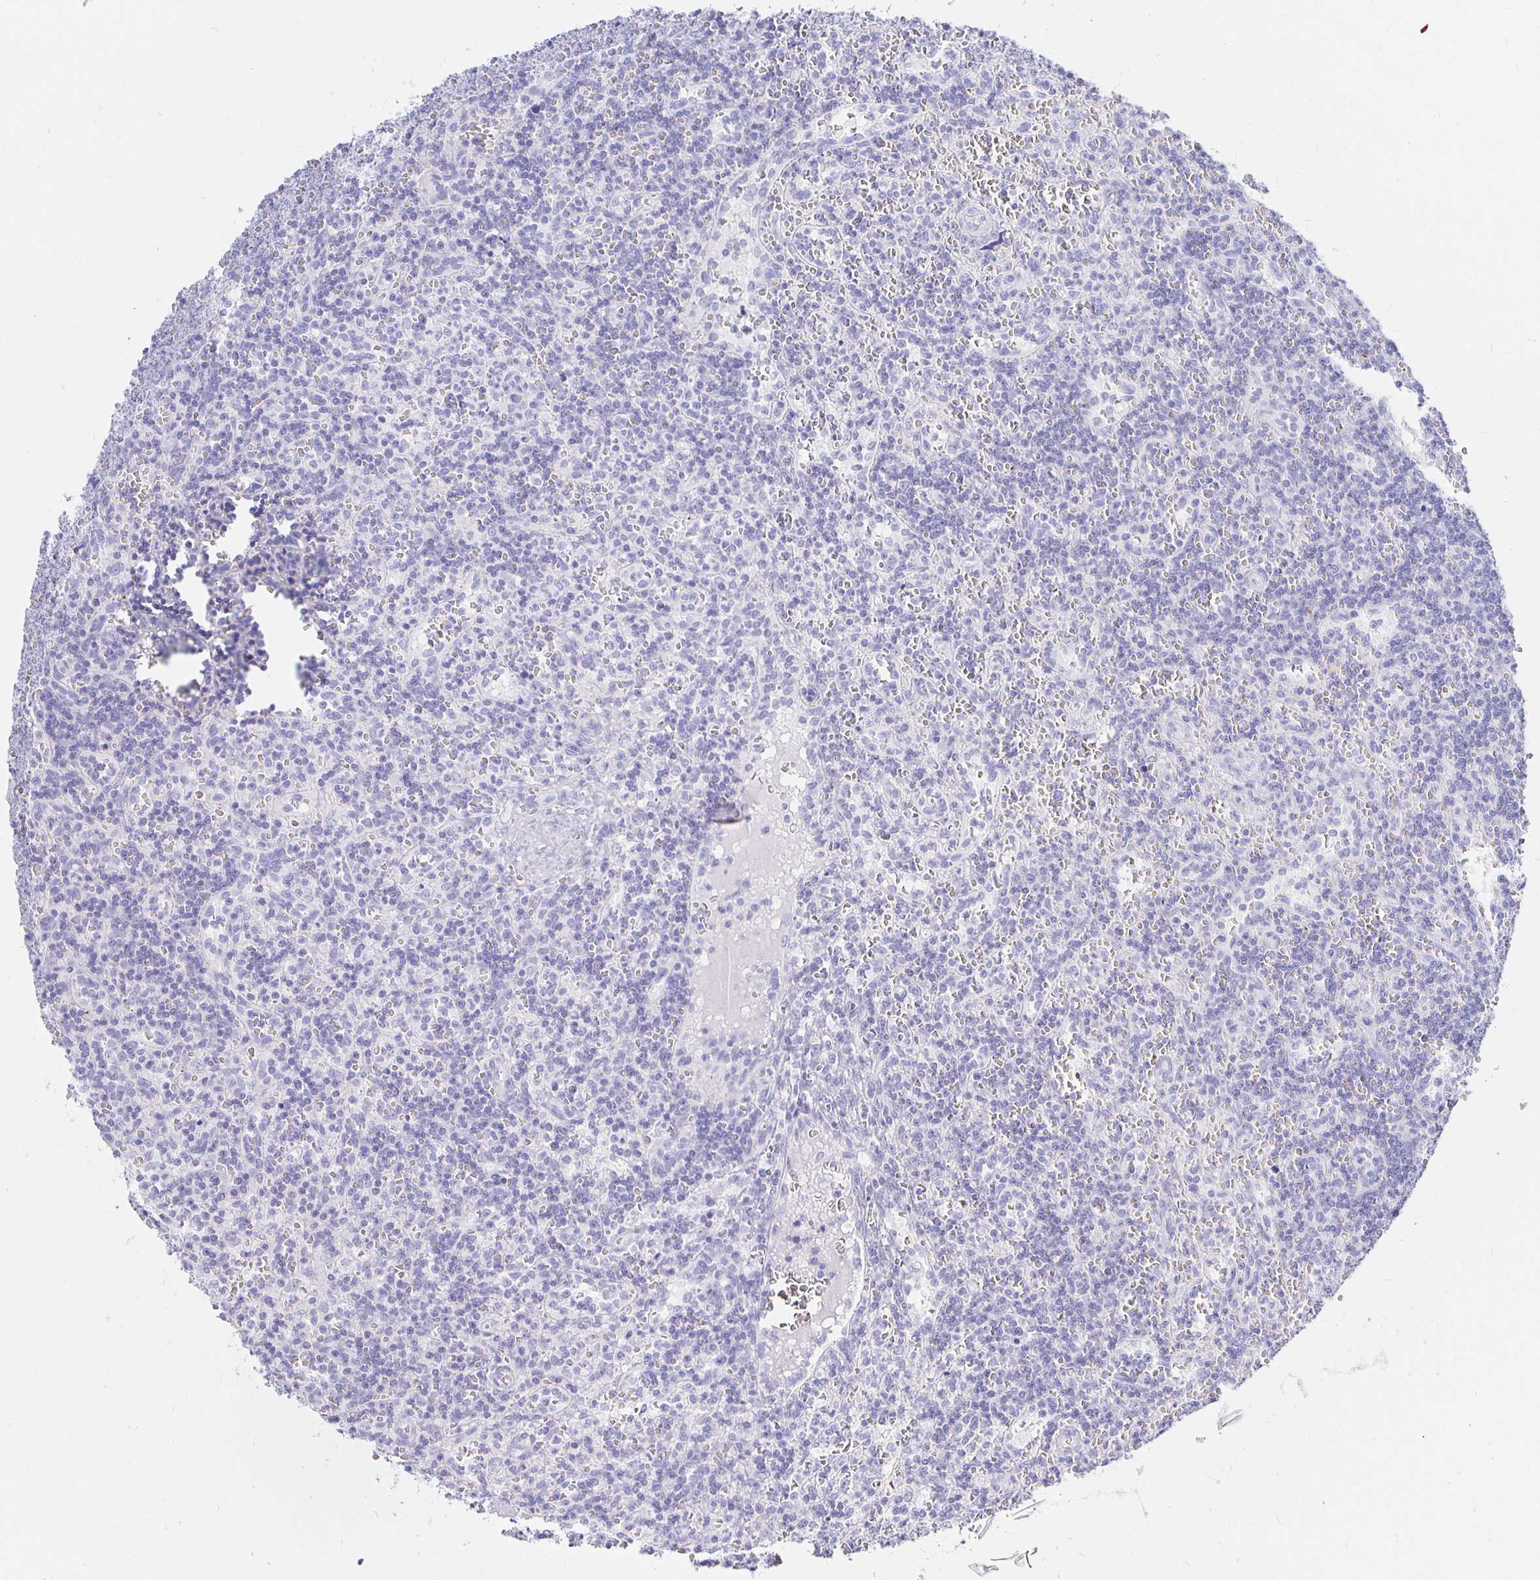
{"staining": {"intensity": "negative", "quantity": "none", "location": "none"}, "tissue": "lymphoma", "cell_type": "Tumor cells", "image_type": "cancer", "snomed": [{"axis": "morphology", "description": "Malignant lymphoma, non-Hodgkin's type, Low grade"}, {"axis": "topography", "description": "Spleen"}], "caption": "A photomicrograph of human low-grade malignant lymphoma, non-Hodgkin's type is negative for staining in tumor cells.", "gene": "CR2", "patient": {"sex": "male", "age": 73}}